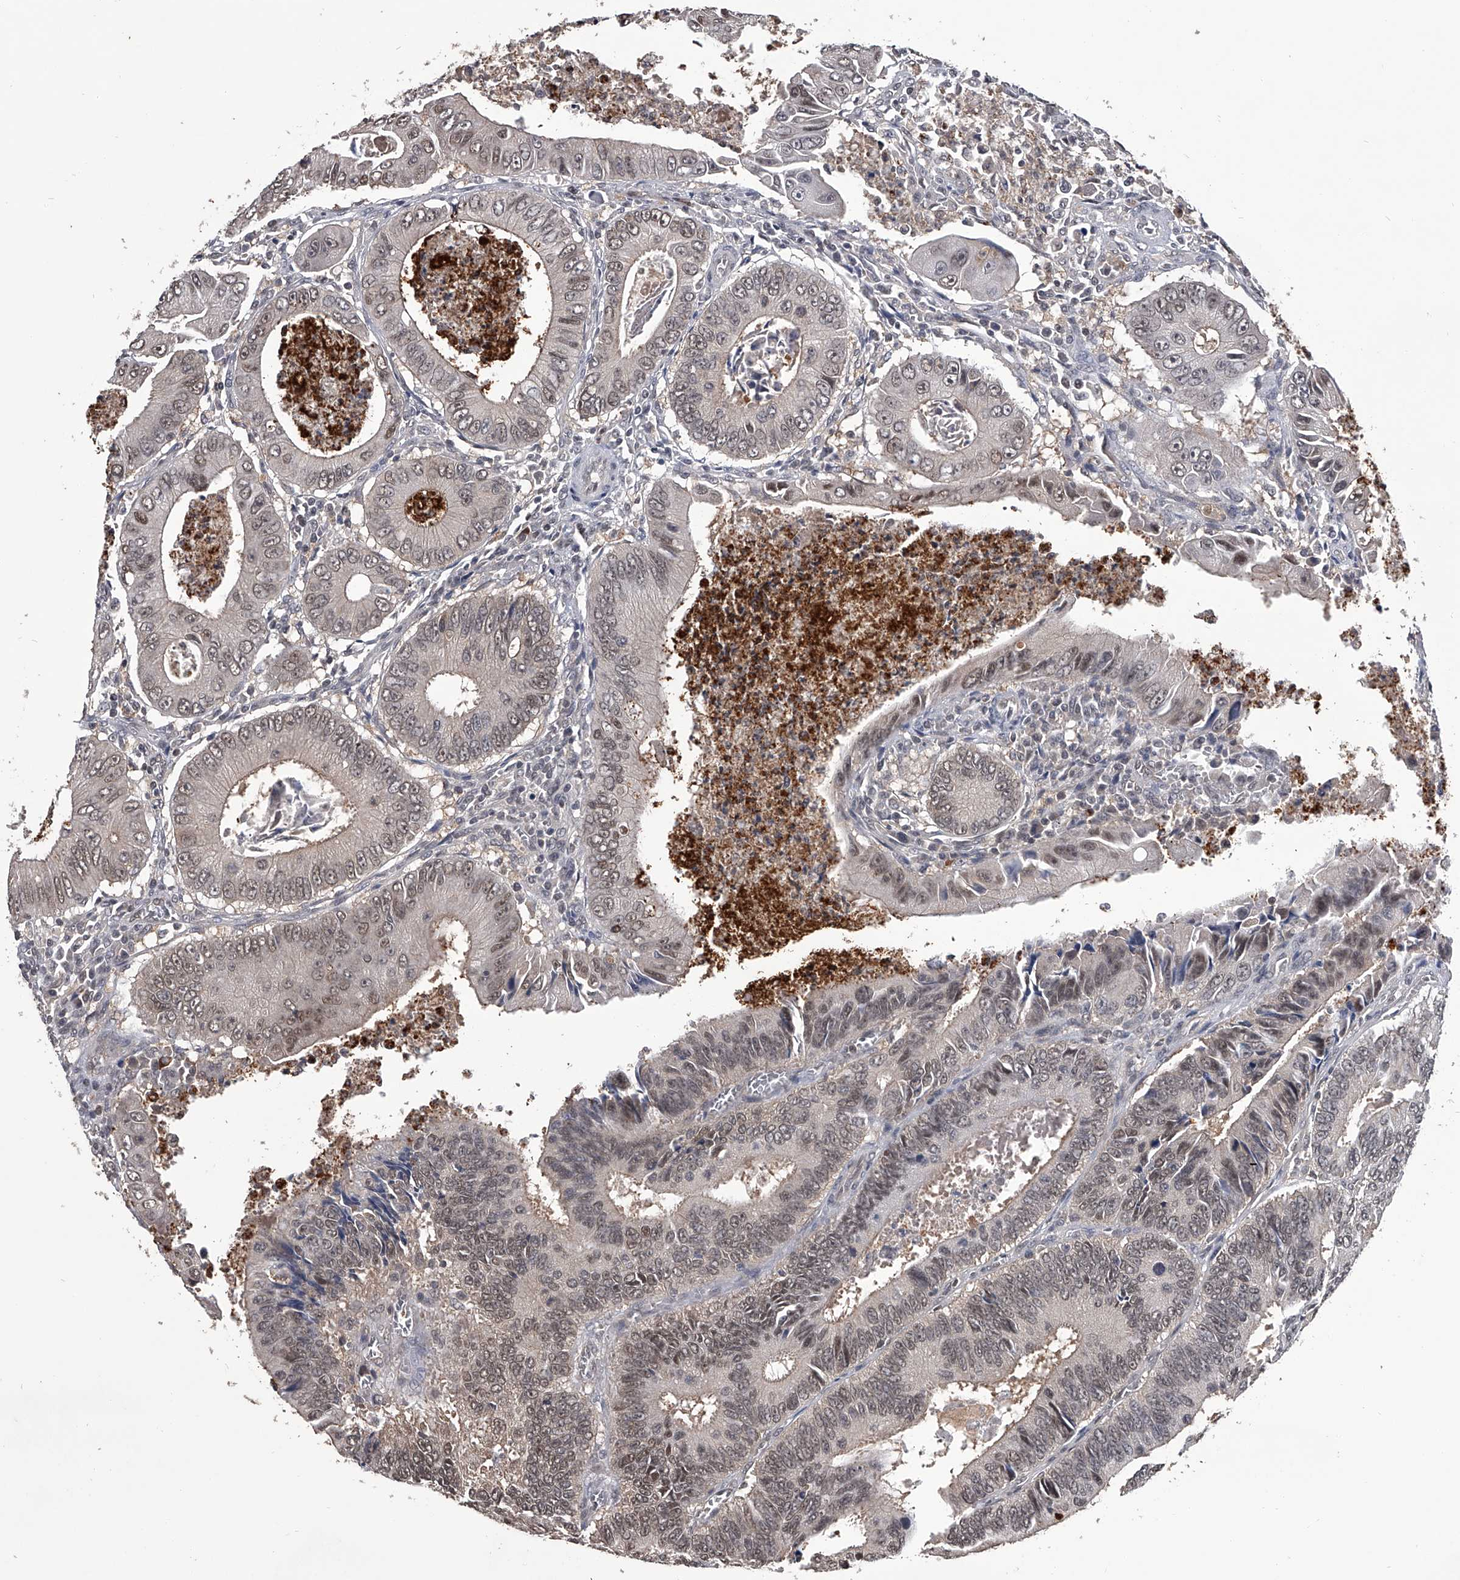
{"staining": {"intensity": "moderate", "quantity": ">75%", "location": "nuclear"}, "tissue": "colorectal cancer", "cell_type": "Tumor cells", "image_type": "cancer", "snomed": [{"axis": "morphology", "description": "Inflammation, NOS"}, {"axis": "morphology", "description": "Adenocarcinoma, NOS"}, {"axis": "topography", "description": "Colon"}], "caption": "This photomicrograph exhibits immunohistochemistry (IHC) staining of human colorectal cancer, with medium moderate nuclear expression in about >75% of tumor cells.", "gene": "TSNAX", "patient": {"sex": "male", "age": 72}}